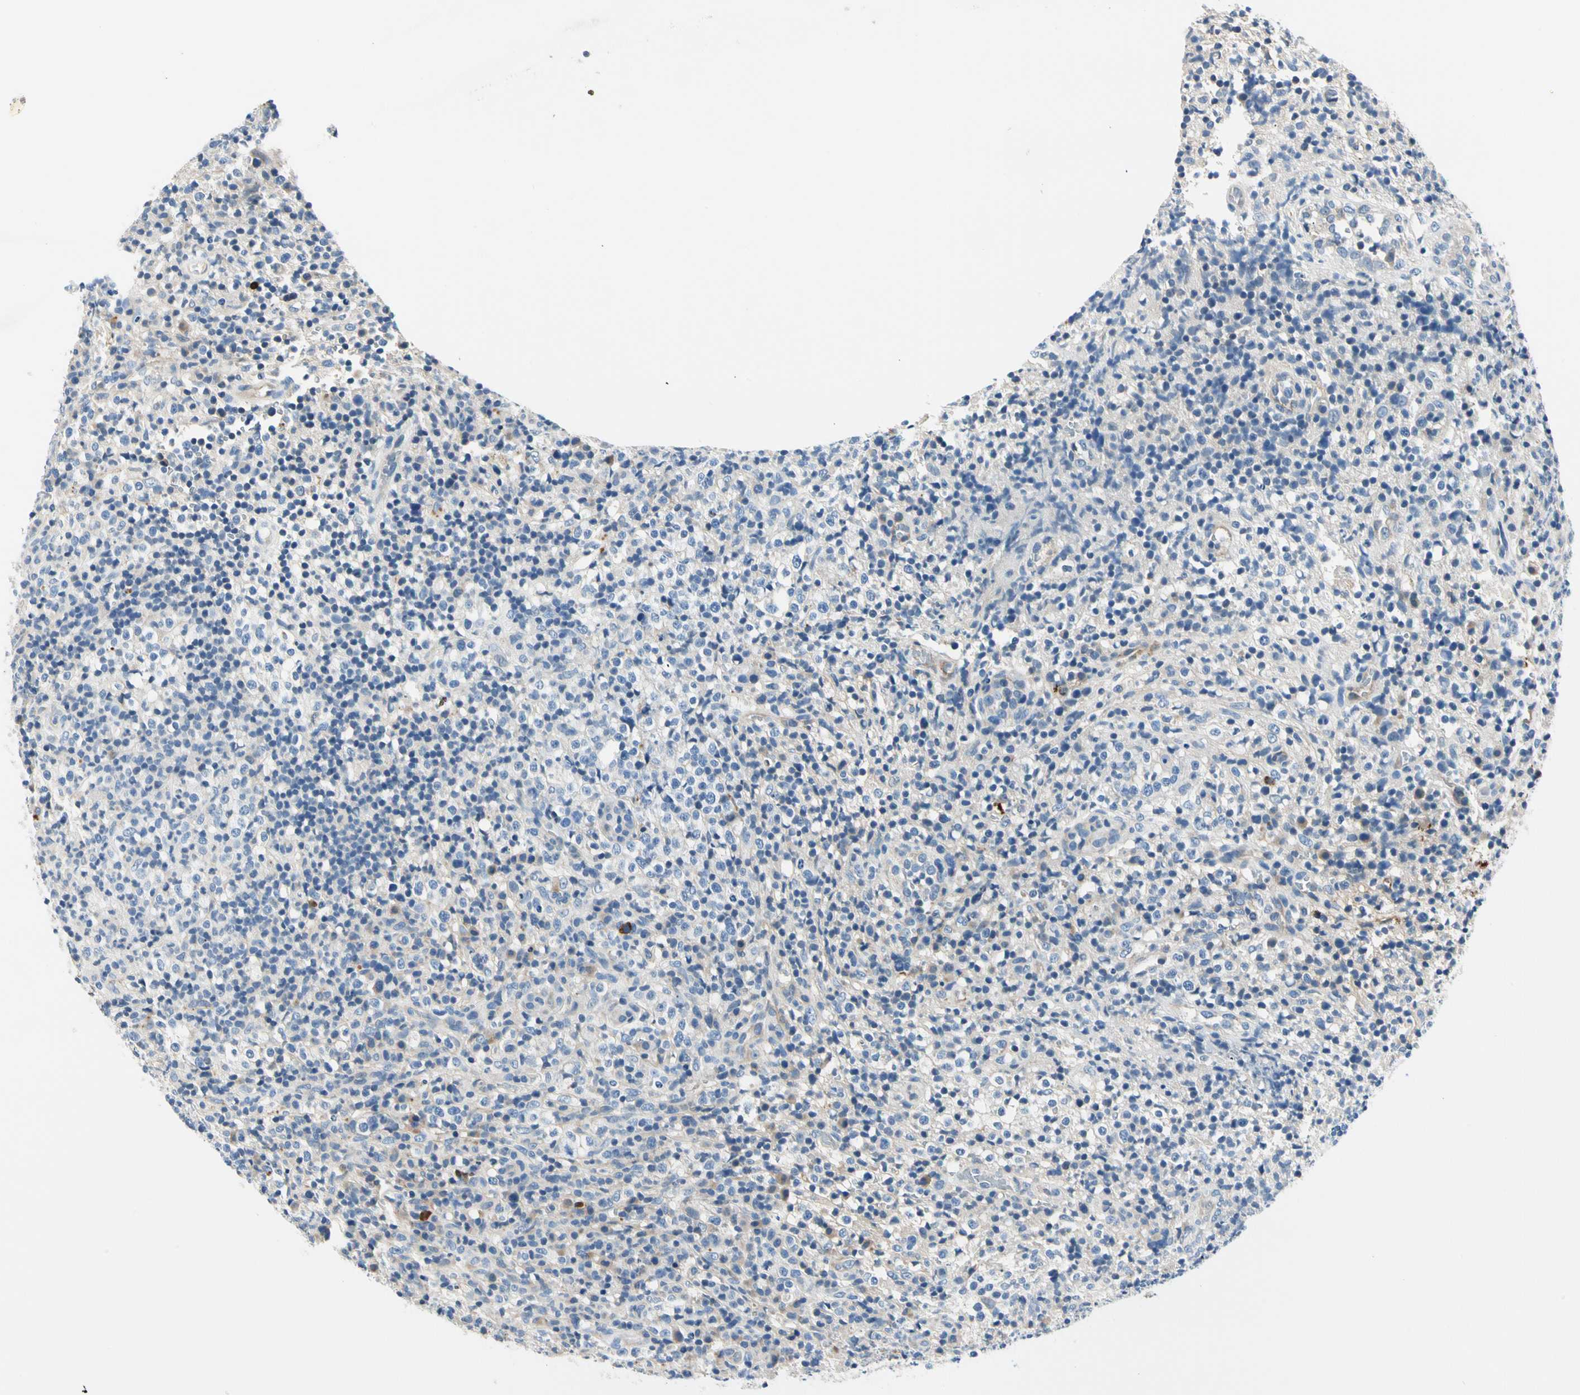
{"staining": {"intensity": "negative", "quantity": "none", "location": "none"}, "tissue": "lymphoma", "cell_type": "Tumor cells", "image_type": "cancer", "snomed": [{"axis": "morphology", "description": "Malignant lymphoma, non-Hodgkin's type, High grade"}, {"axis": "topography", "description": "Lymph node"}], "caption": "A high-resolution histopathology image shows immunohistochemistry (IHC) staining of lymphoma, which reveals no significant expression in tumor cells. Nuclei are stained in blue.", "gene": "TGFBR3", "patient": {"sex": "female", "age": 76}}